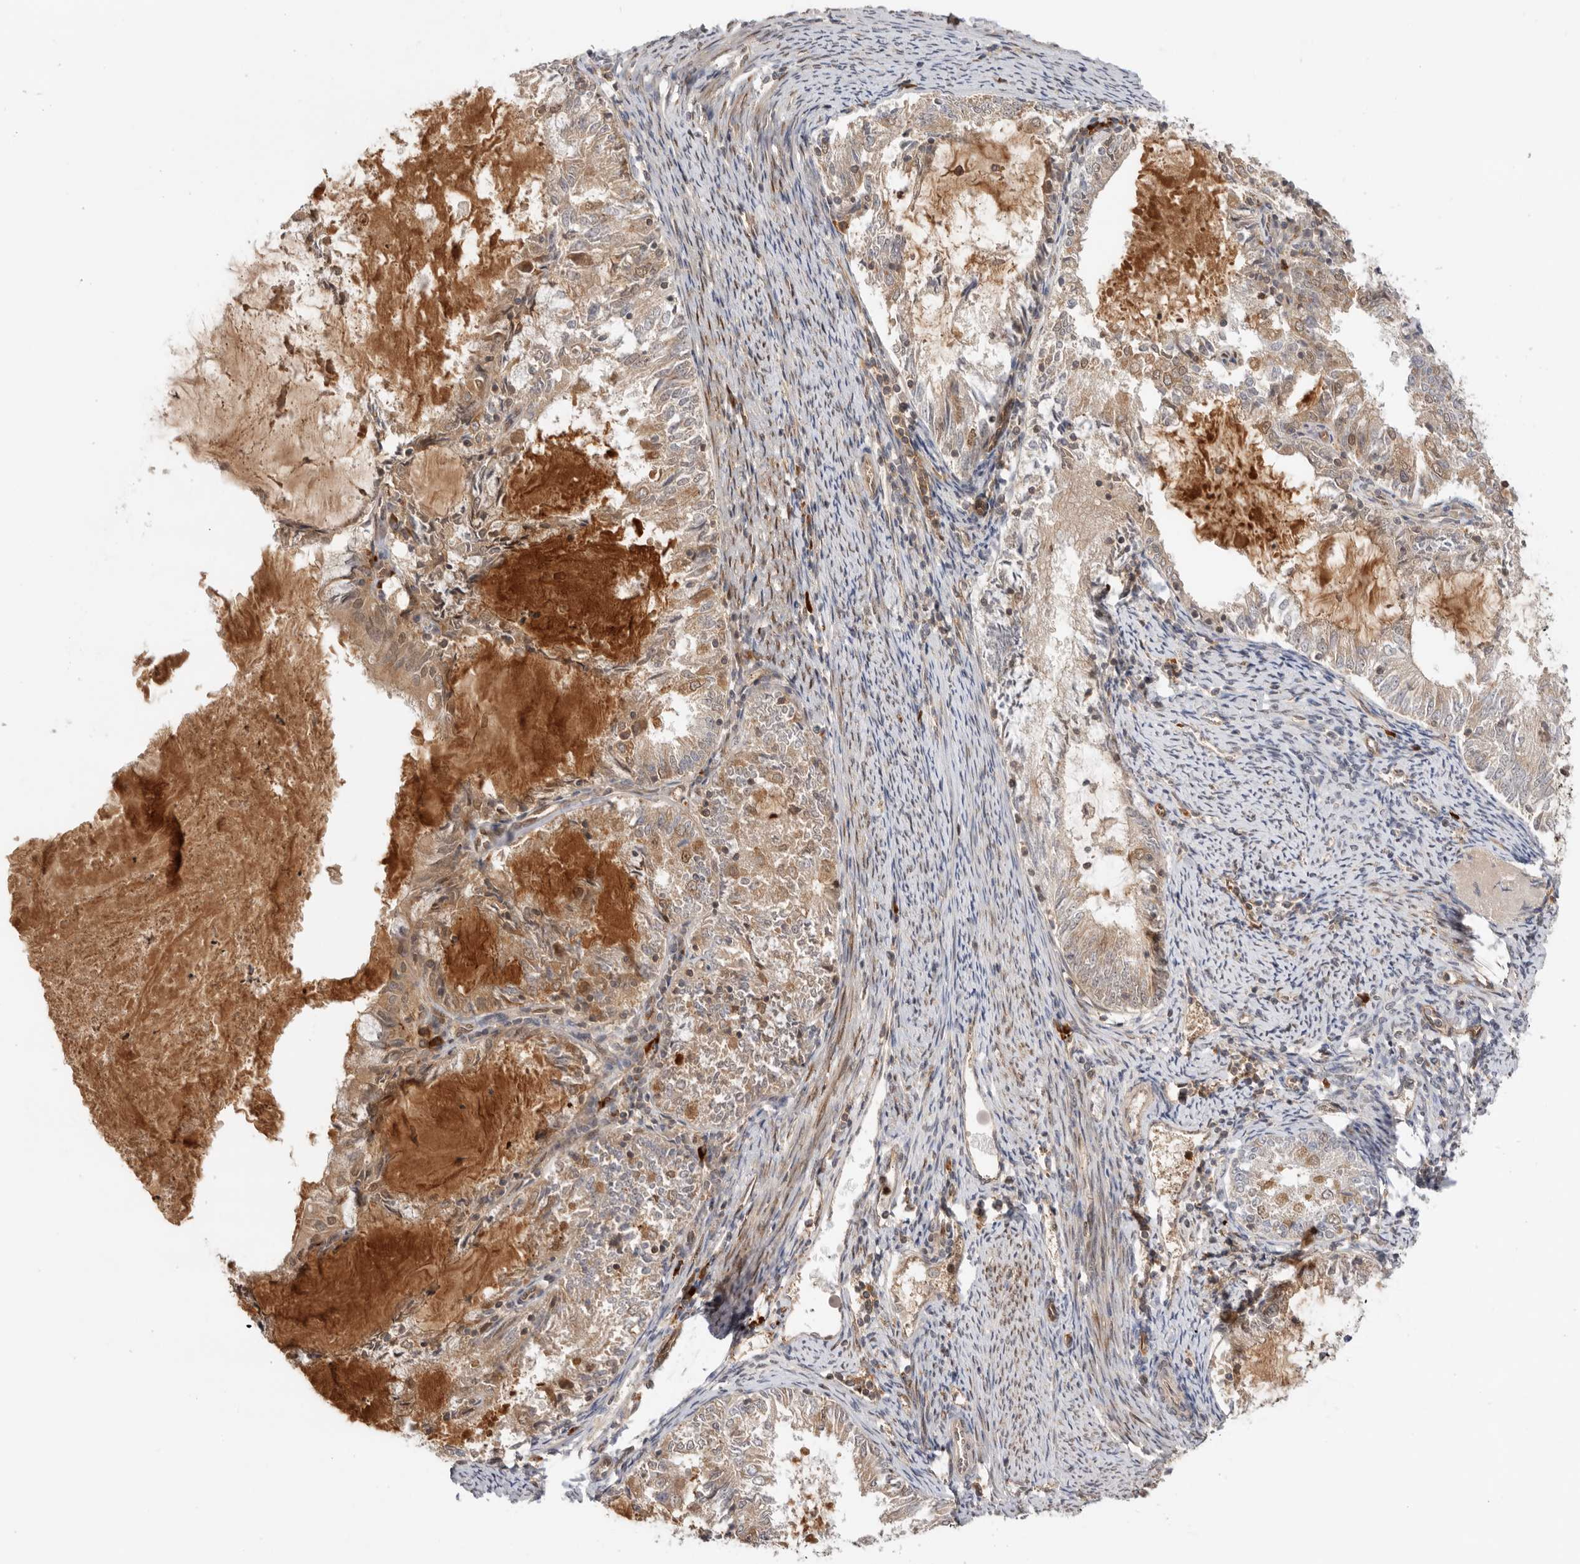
{"staining": {"intensity": "weak", "quantity": "25%-75%", "location": "cytoplasmic/membranous"}, "tissue": "endometrial cancer", "cell_type": "Tumor cells", "image_type": "cancer", "snomed": [{"axis": "morphology", "description": "Adenocarcinoma, NOS"}, {"axis": "topography", "description": "Endometrium"}], "caption": "IHC photomicrograph of neoplastic tissue: endometrial cancer stained using immunohistochemistry shows low levels of weak protein expression localized specifically in the cytoplasmic/membranous of tumor cells, appearing as a cytoplasmic/membranous brown color.", "gene": "DCAF8", "patient": {"sex": "female", "age": 57}}